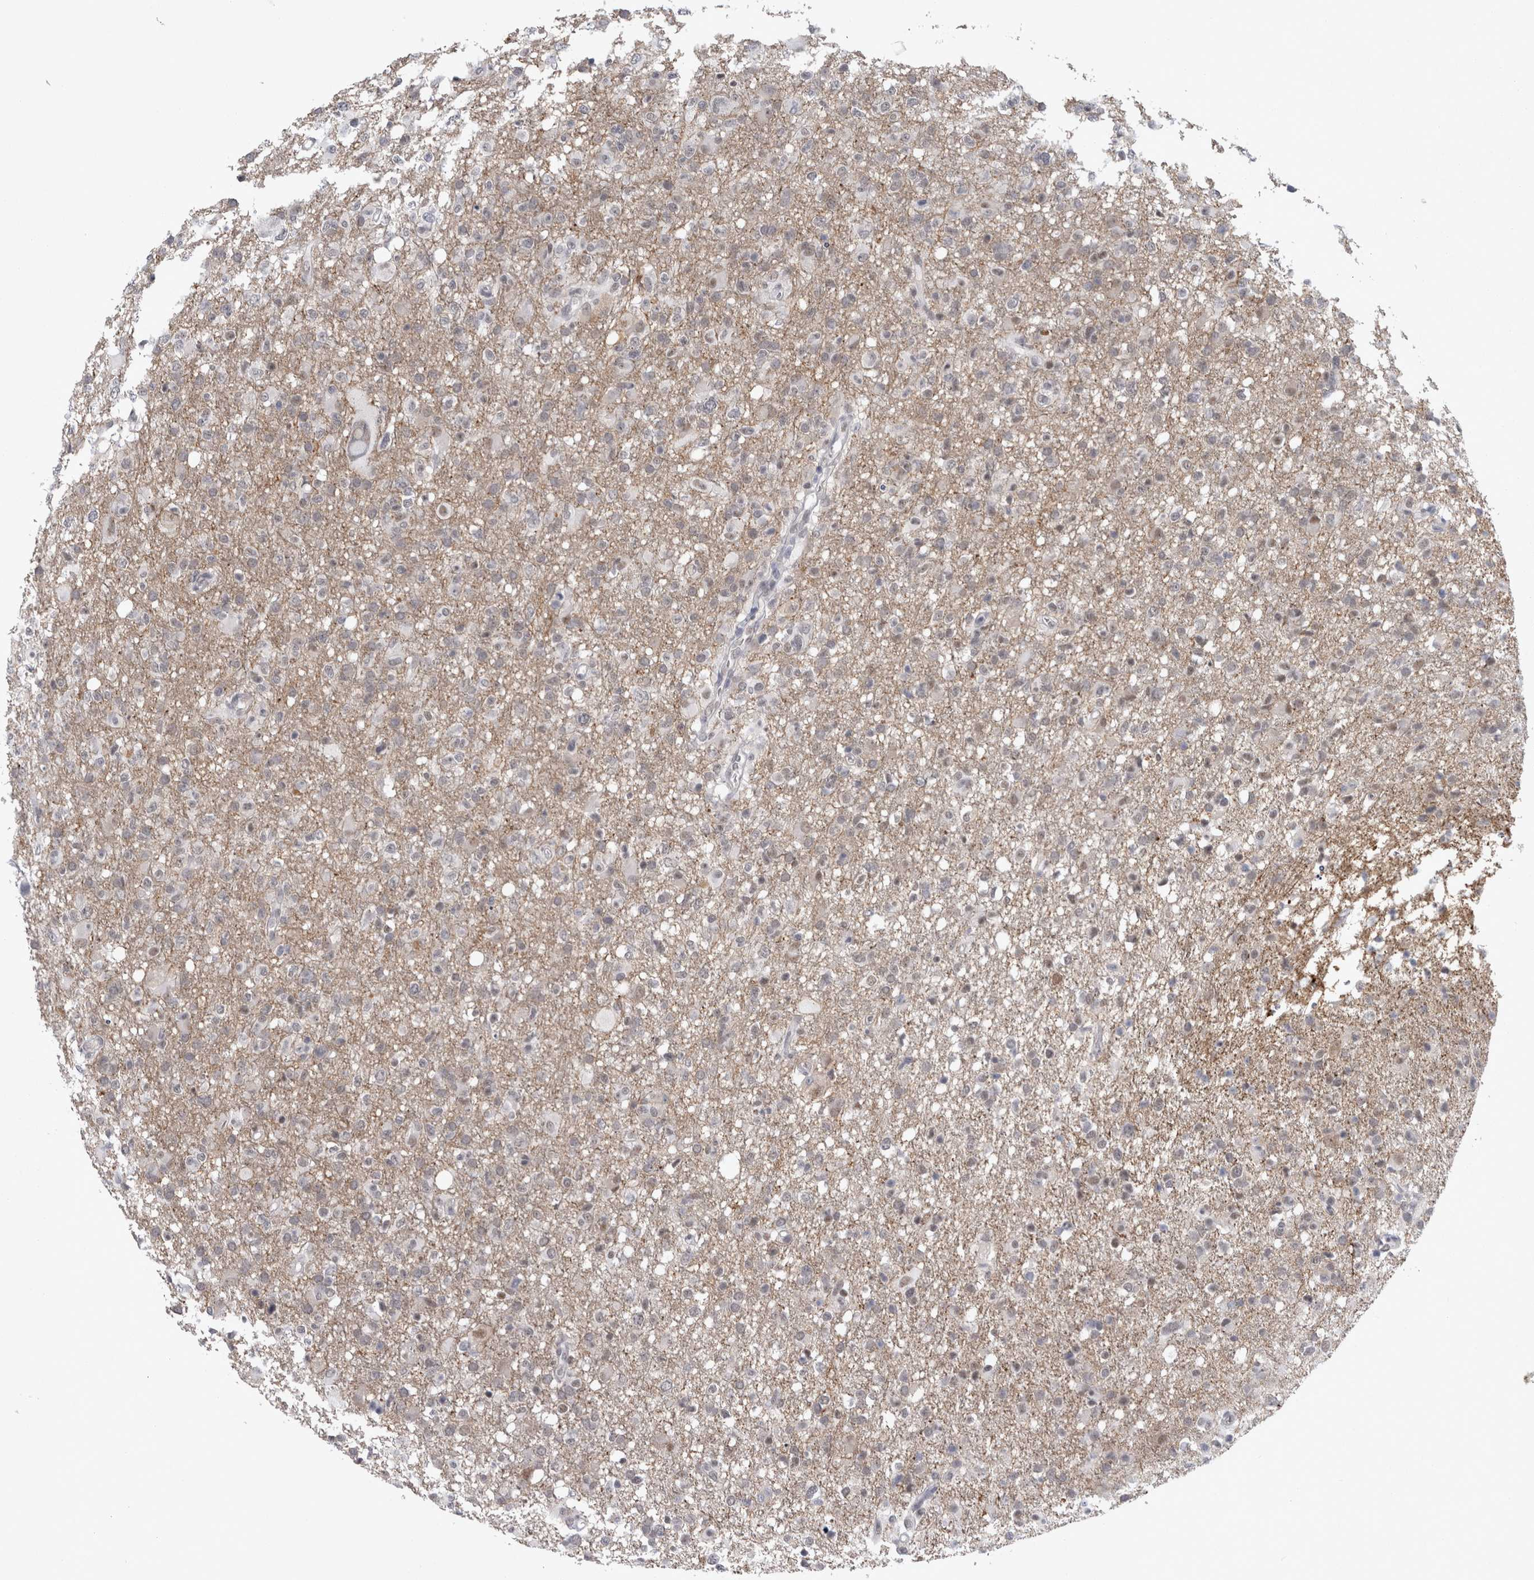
{"staining": {"intensity": "negative", "quantity": "none", "location": "none"}, "tissue": "glioma", "cell_type": "Tumor cells", "image_type": "cancer", "snomed": [{"axis": "morphology", "description": "Glioma, malignant, High grade"}, {"axis": "topography", "description": "Brain"}], "caption": "Immunohistochemistry image of neoplastic tissue: high-grade glioma (malignant) stained with DAB (3,3'-diaminobenzidine) demonstrates no significant protein staining in tumor cells.", "gene": "PEBP4", "patient": {"sex": "female", "age": 57}}